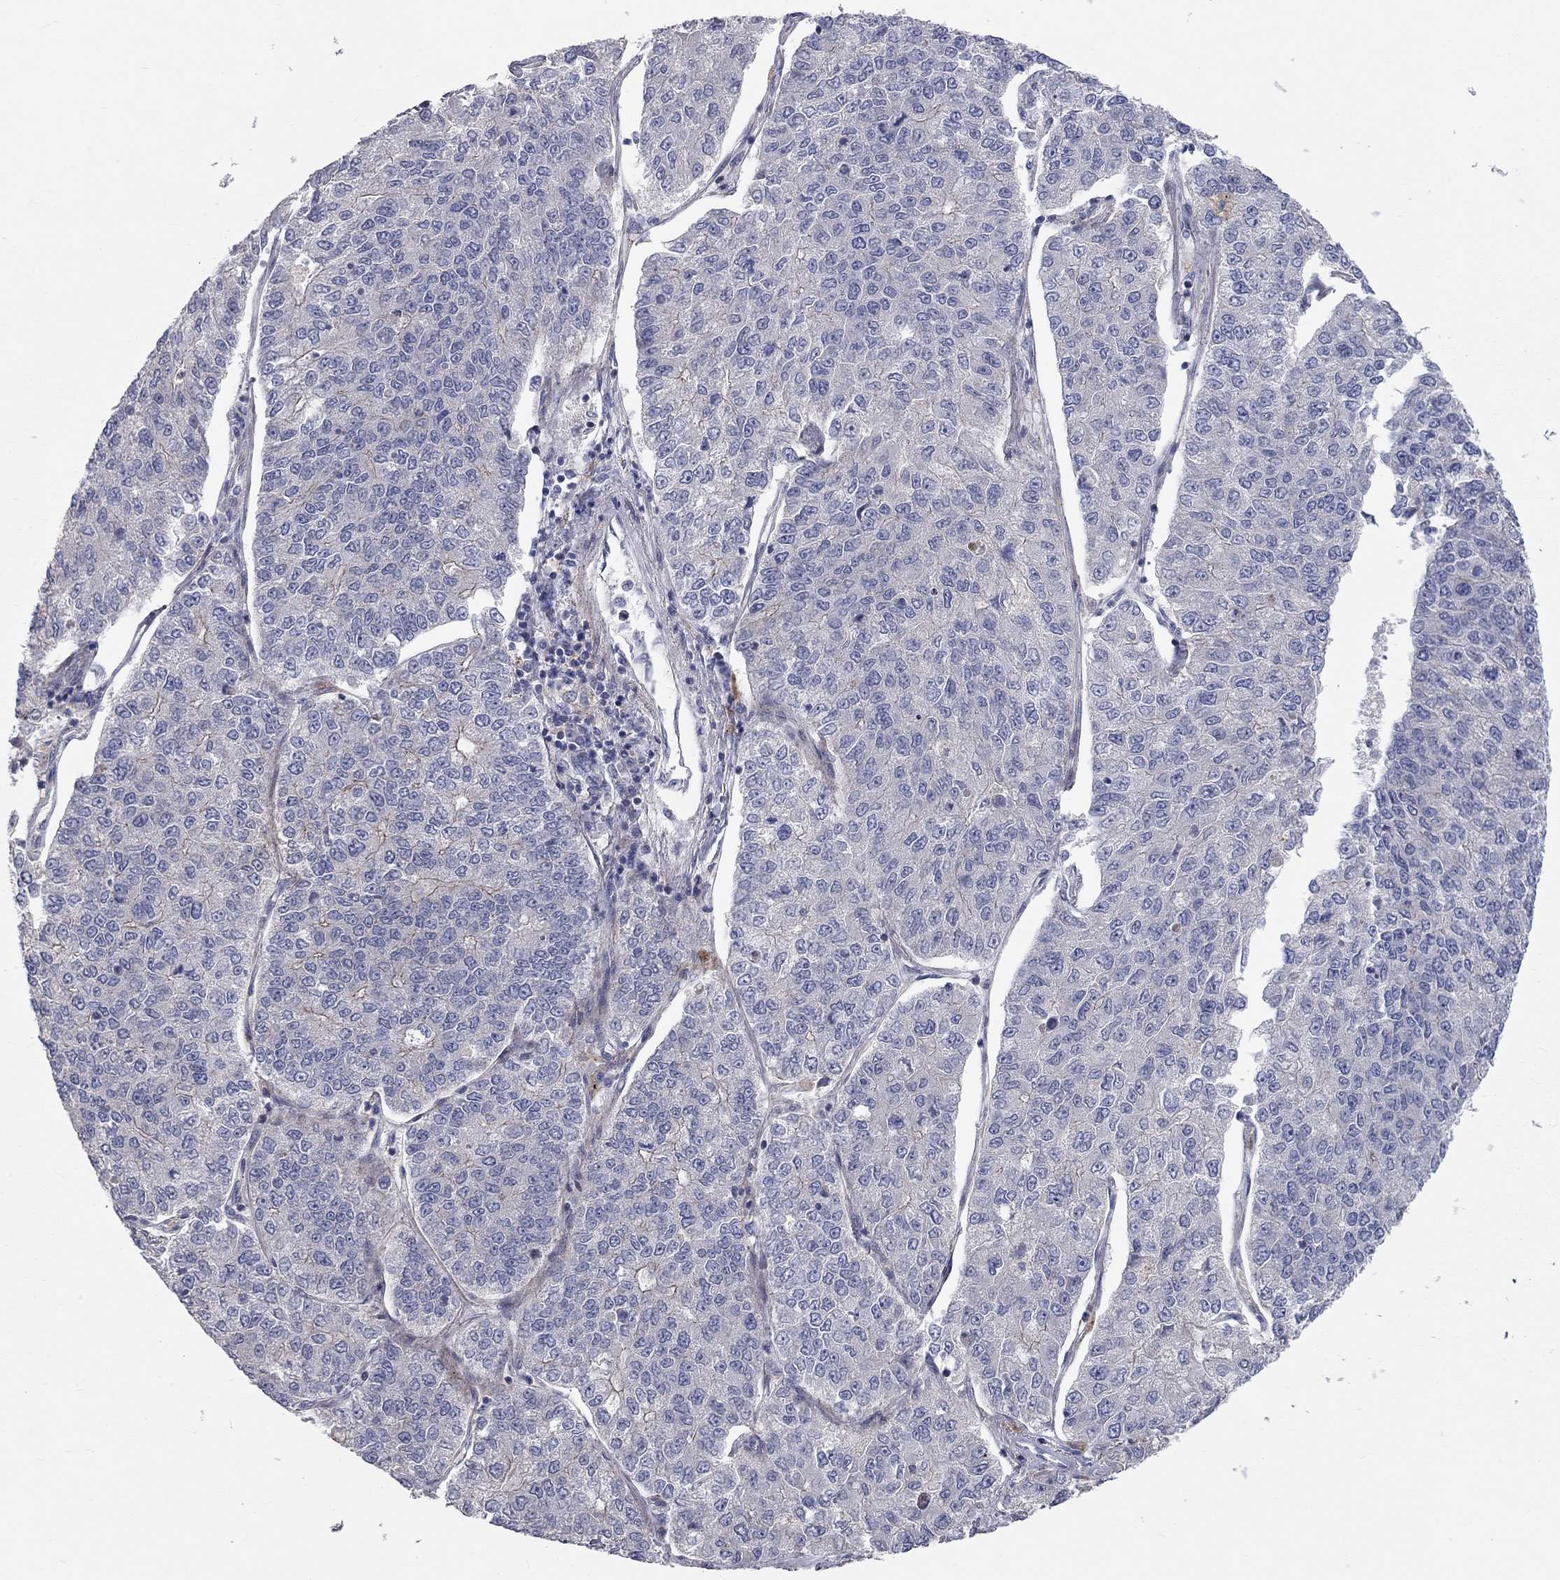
{"staining": {"intensity": "negative", "quantity": "none", "location": "none"}, "tissue": "lung cancer", "cell_type": "Tumor cells", "image_type": "cancer", "snomed": [{"axis": "morphology", "description": "Adenocarcinoma, NOS"}, {"axis": "topography", "description": "Lung"}], "caption": "Immunohistochemistry (IHC) micrograph of neoplastic tissue: adenocarcinoma (lung) stained with DAB (3,3'-diaminobenzidine) demonstrates no significant protein expression in tumor cells.", "gene": "KANSL1L", "patient": {"sex": "male", "age": 49}}